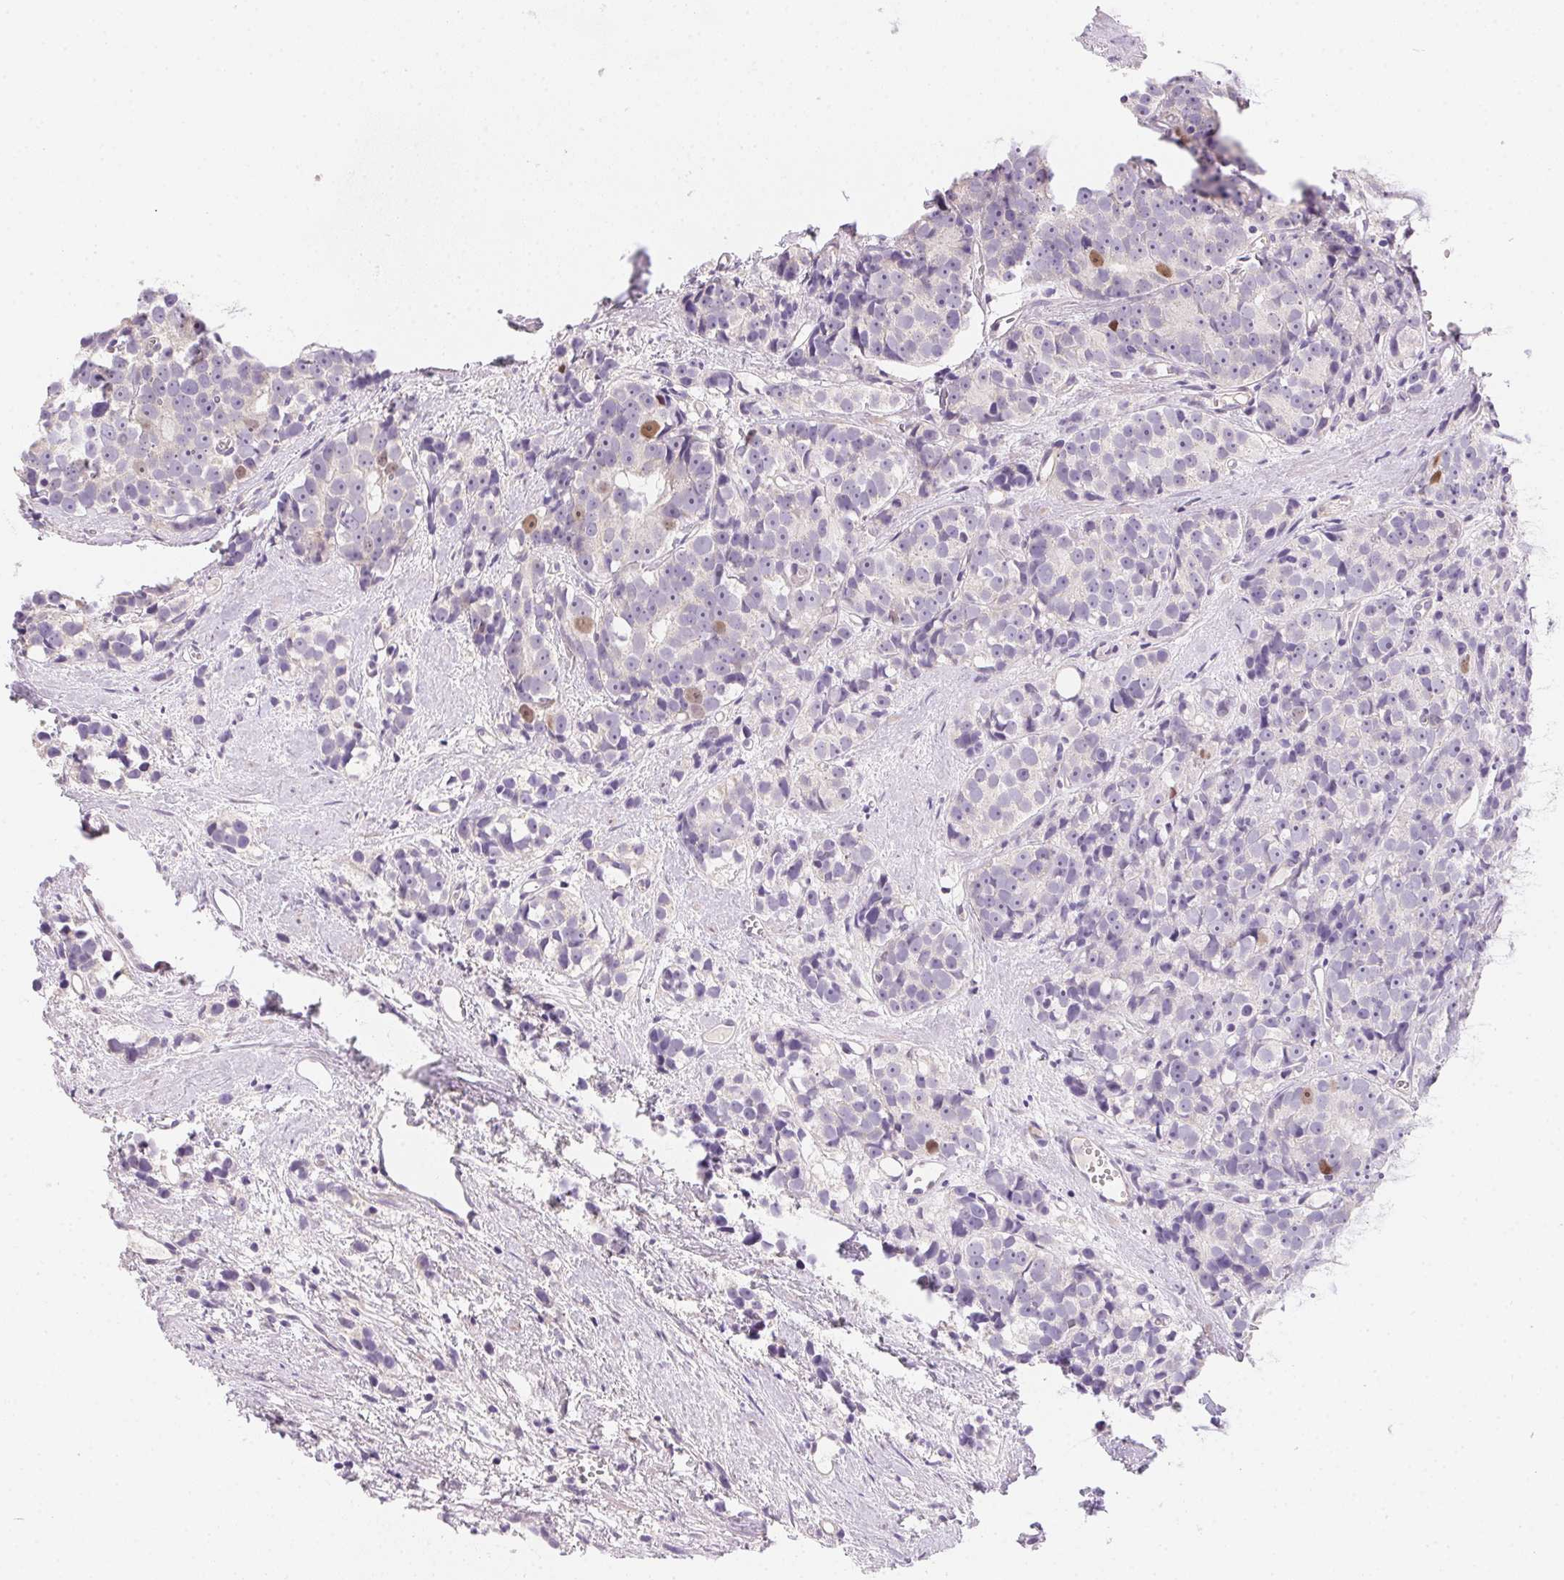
{"staining": {"intensity": "weak", "quantity": "<25%", "location": "nuclear"}, "tissue": "prostate cancer", "cell_type": "Tumor cells", "image_type": "cancer", "snomed": [{"axis": "morphology", "description": "Adenocarcinoma, High grade"}, {"axis": "topography", "description": "Prostate"}], "caption": "The histopathology image demonstrates no staining of tumor cells in adenocarcinoma (high-grade) (prostate).", "gene": "HELLS", "patient": {"sex": "male", "age": 77}}